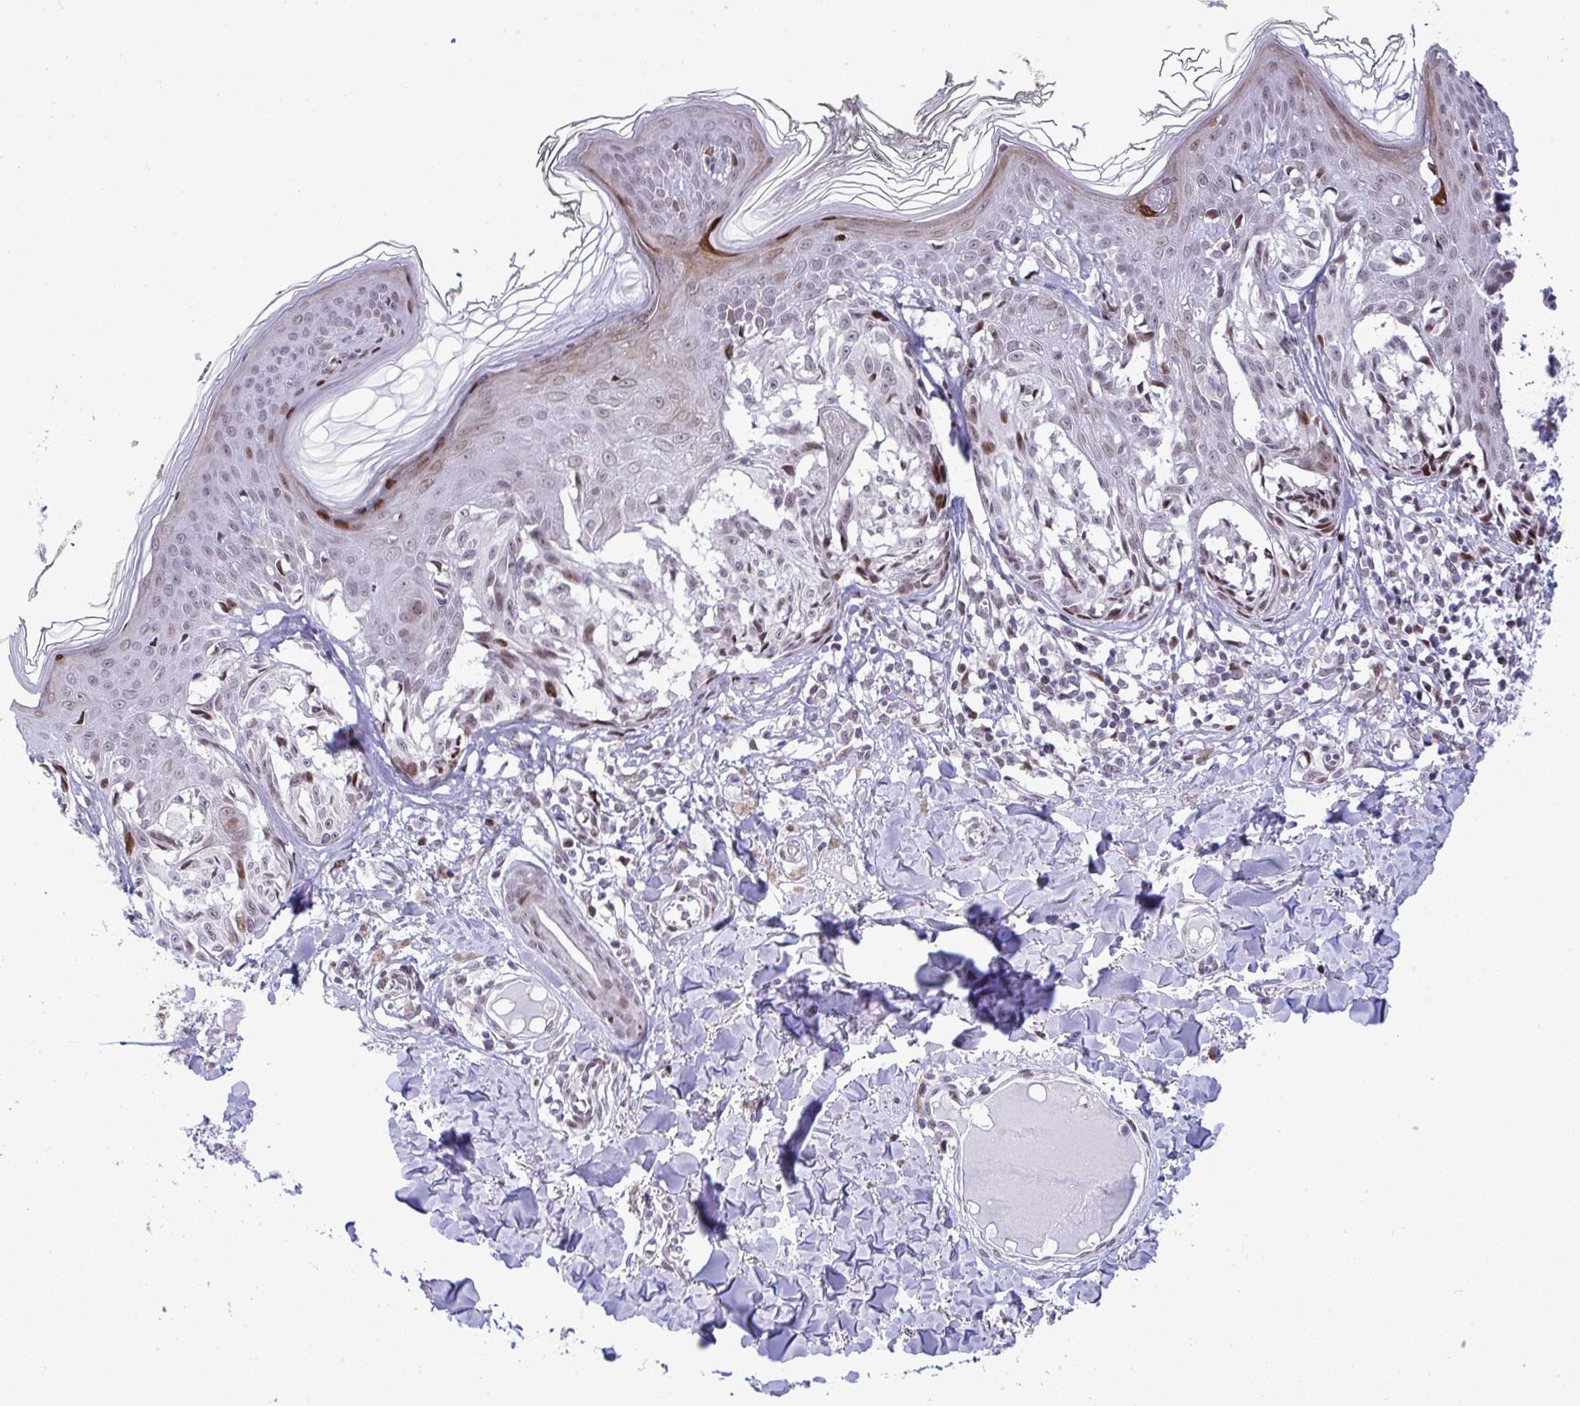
{"staining": {"intensity": "negative", "quantity": "none", "location": "none"}, "tissue": "melanoma", "cell_type": "Tumor cells", "image_type": "cancer", "snomed": [{"axis": "morphology", "description": "Malignant melanoma, NOS"}, {"axis": "topography", "description": "Skin"}], "caption": "The immunohistochemistry histopathology image has no significant positivity in tumor cells of melanoma tissue.", "gene": "ZFHX3", "patient": {"sex": "female", "age": 43}}